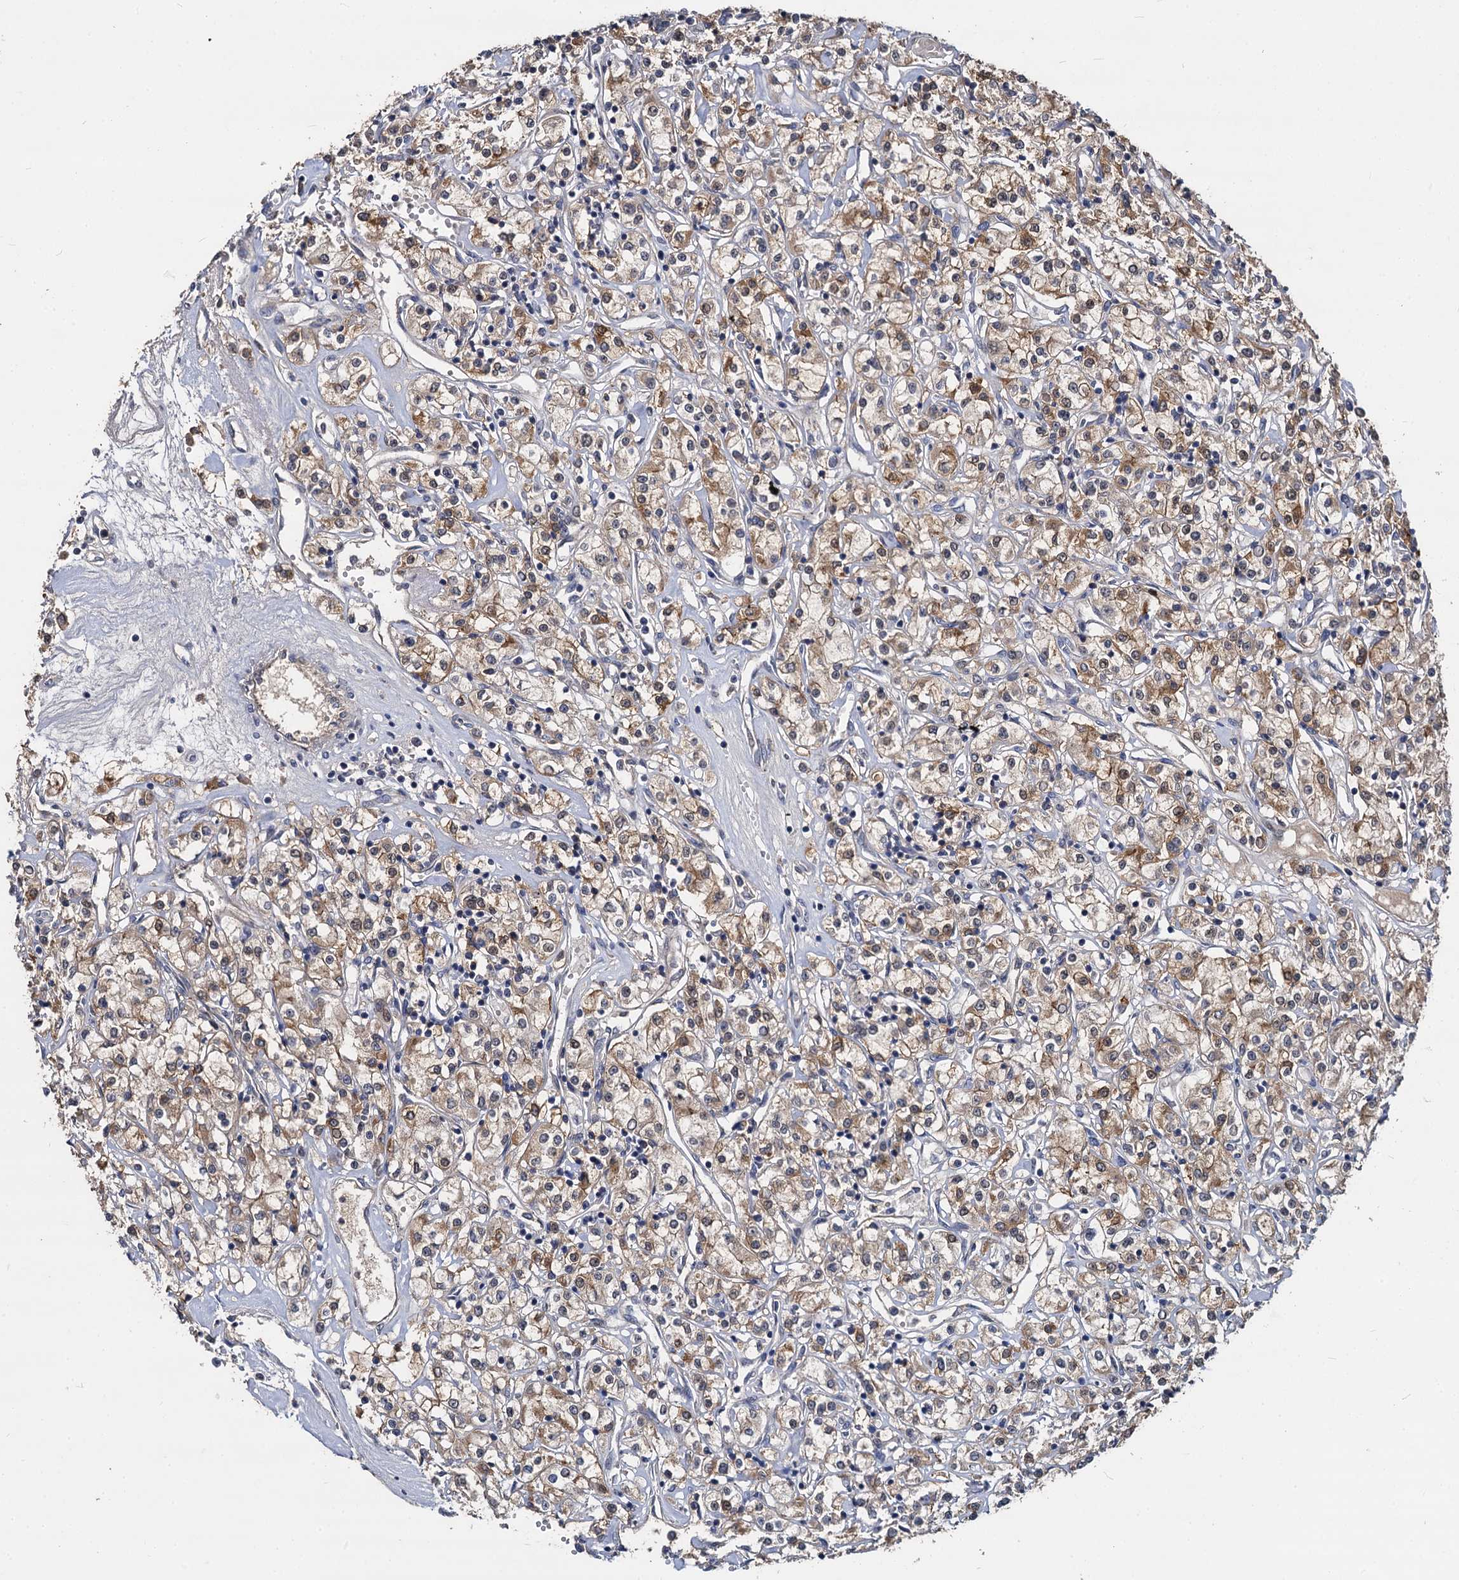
{"staining": {"intensity": "moderate", "quantity": "25%-75%", "location": "cytoplasmic/membranous"}, "tissue": "renal cancer", "cell_type": "Tumor cells", "image_type": "cancer", "snomed": [{"axis": "morphology", "description": "Adenocarcinoma, NOS"}, {"axis": "topography", "description": "Kidney"}], "caption": "Renal cancer (adenocarcinoma) stained with immunohistochemistry (IHC) exhibits moderate cytoplasmic/membranous expression in about 25%-75% of tumor cells.", "gene": "CCDC184", "patient": {"sex": "female", "age": 59}}